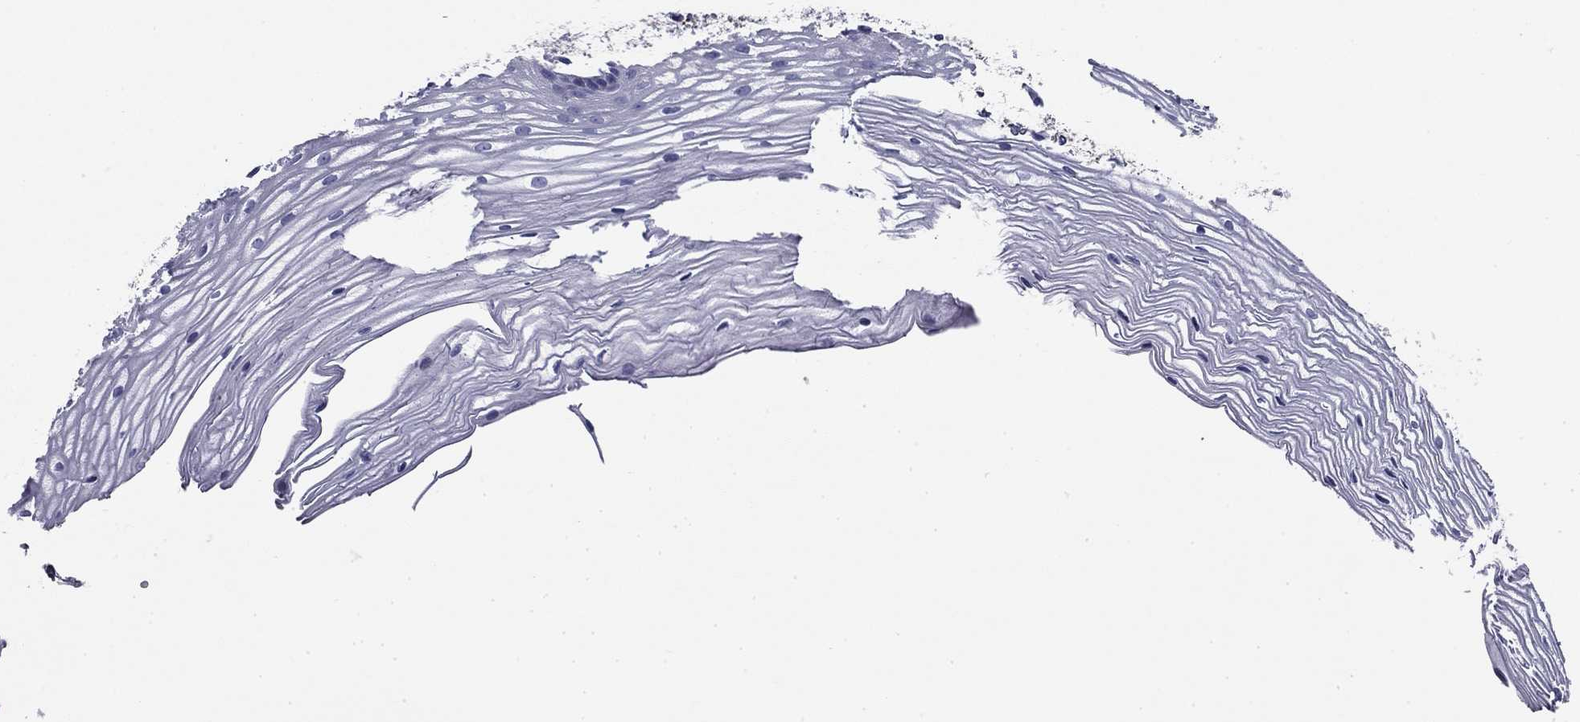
{"staining": {"intensity": "negative", "quantity": "none", "location": "none"}, "tissue": "cervix", "cell_type": "Glandular cells", "image_type": "normal", "snomed": [{"axis": "morphology", "description": "Normal tissue, NOS"}, {"axis": "topography", "description": "Cervix"}], "caption": "Immunohistochemical staining of normal cervix reveals no significant expression in glandular cells.", "gene": "CPLX4", "patient": {"sex": "female", "age": 40}}